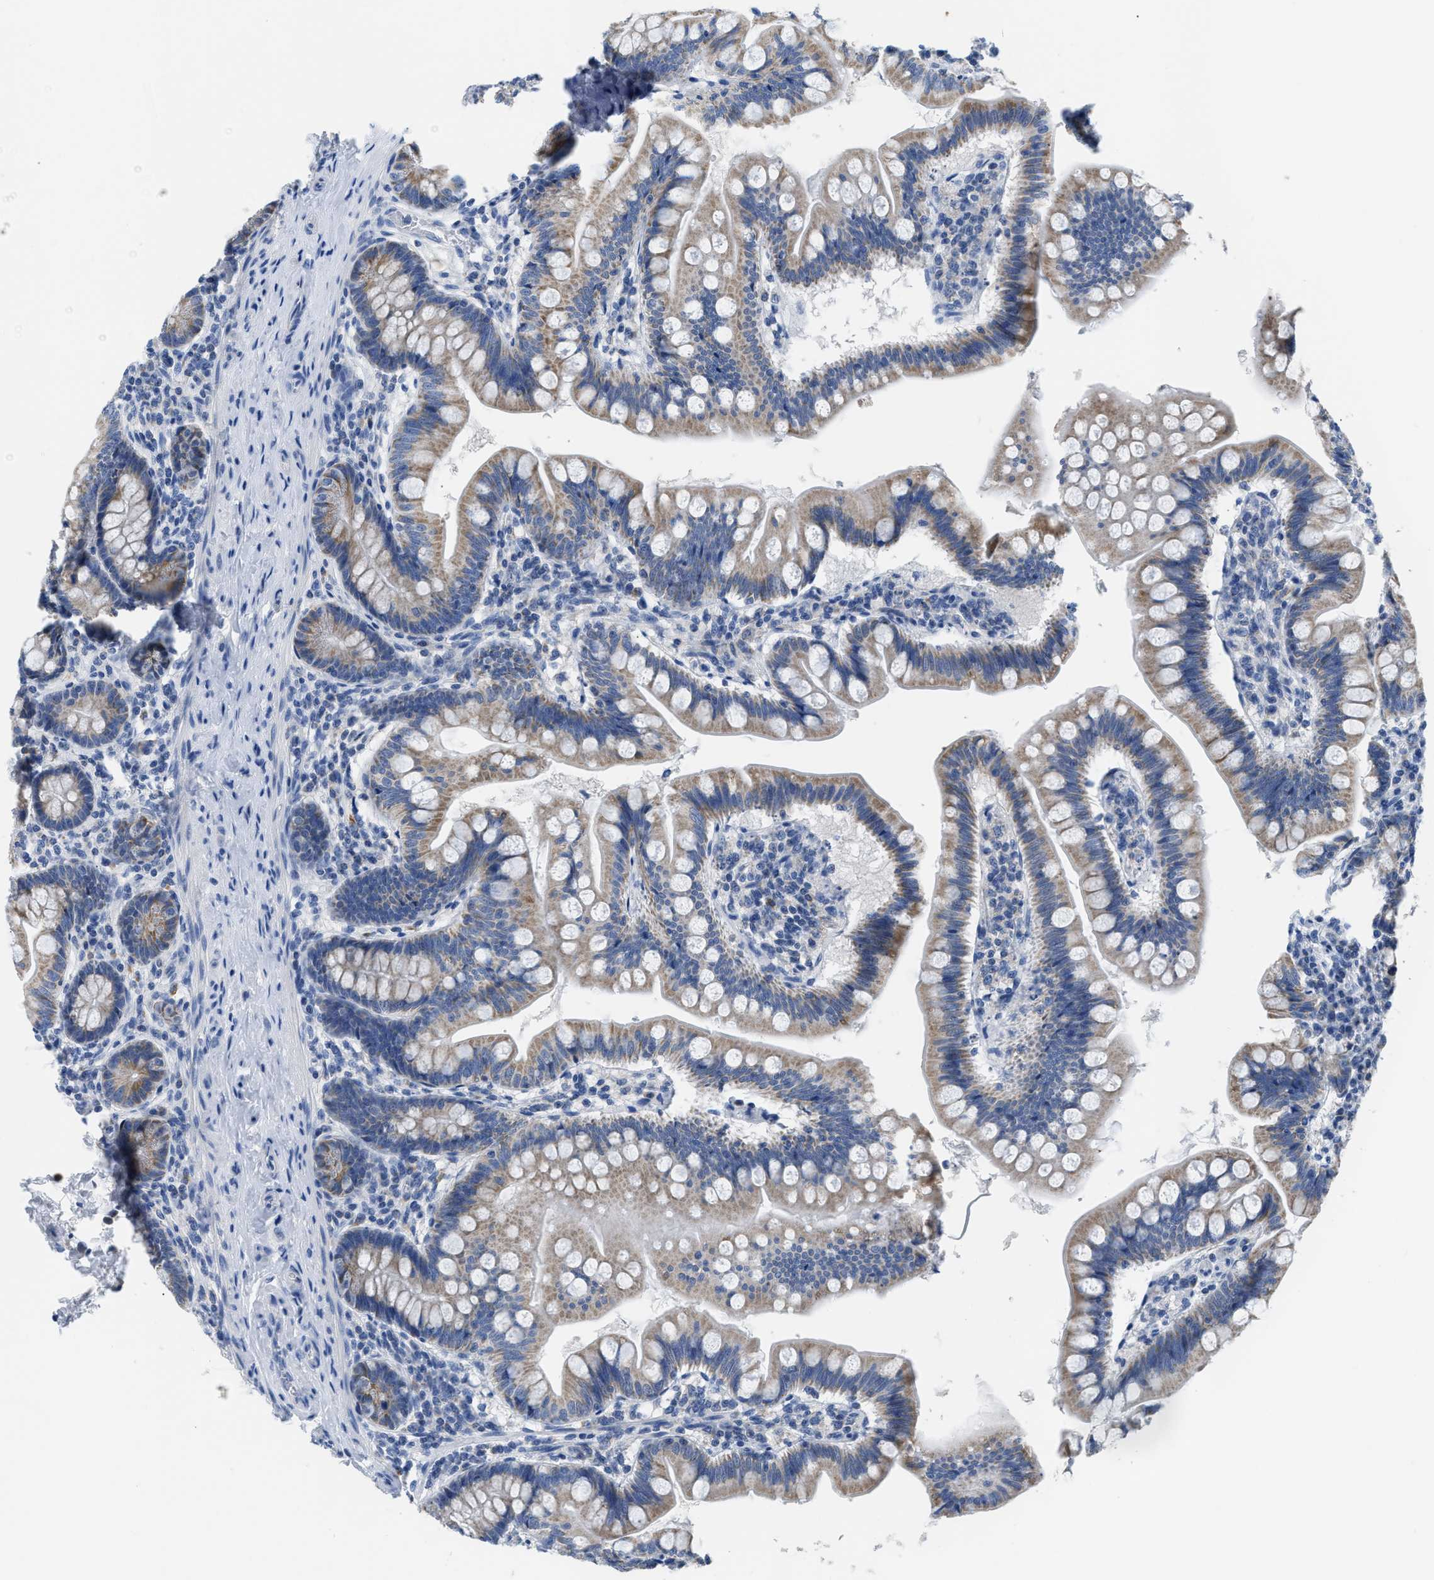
{"staining": {"intensity": "strong", "quantity": "25%-75%", "location": "cytoplasmic/membranous"}, "tissue": "small intestine", "cell_type": "Glandular cells", "image_type": "normal", "snomed": [{"axis": "morphology", "description": "Normal tissue, NOS"}, {"axis": "topography", "description": "Small intestine"}], "caption": "Immunohistochemistry (IHC) image of benign small intestine: human small intestine stained using immunohistochemistry (IHC) displays high levels of strong protein expression localized specifically in the cytoplasmic/membranous of glandular cells, appearing as a cytoplasmic/membranous brown color.", "gene": "ETFA", "patient": {"sex": "male", "age": 7}}